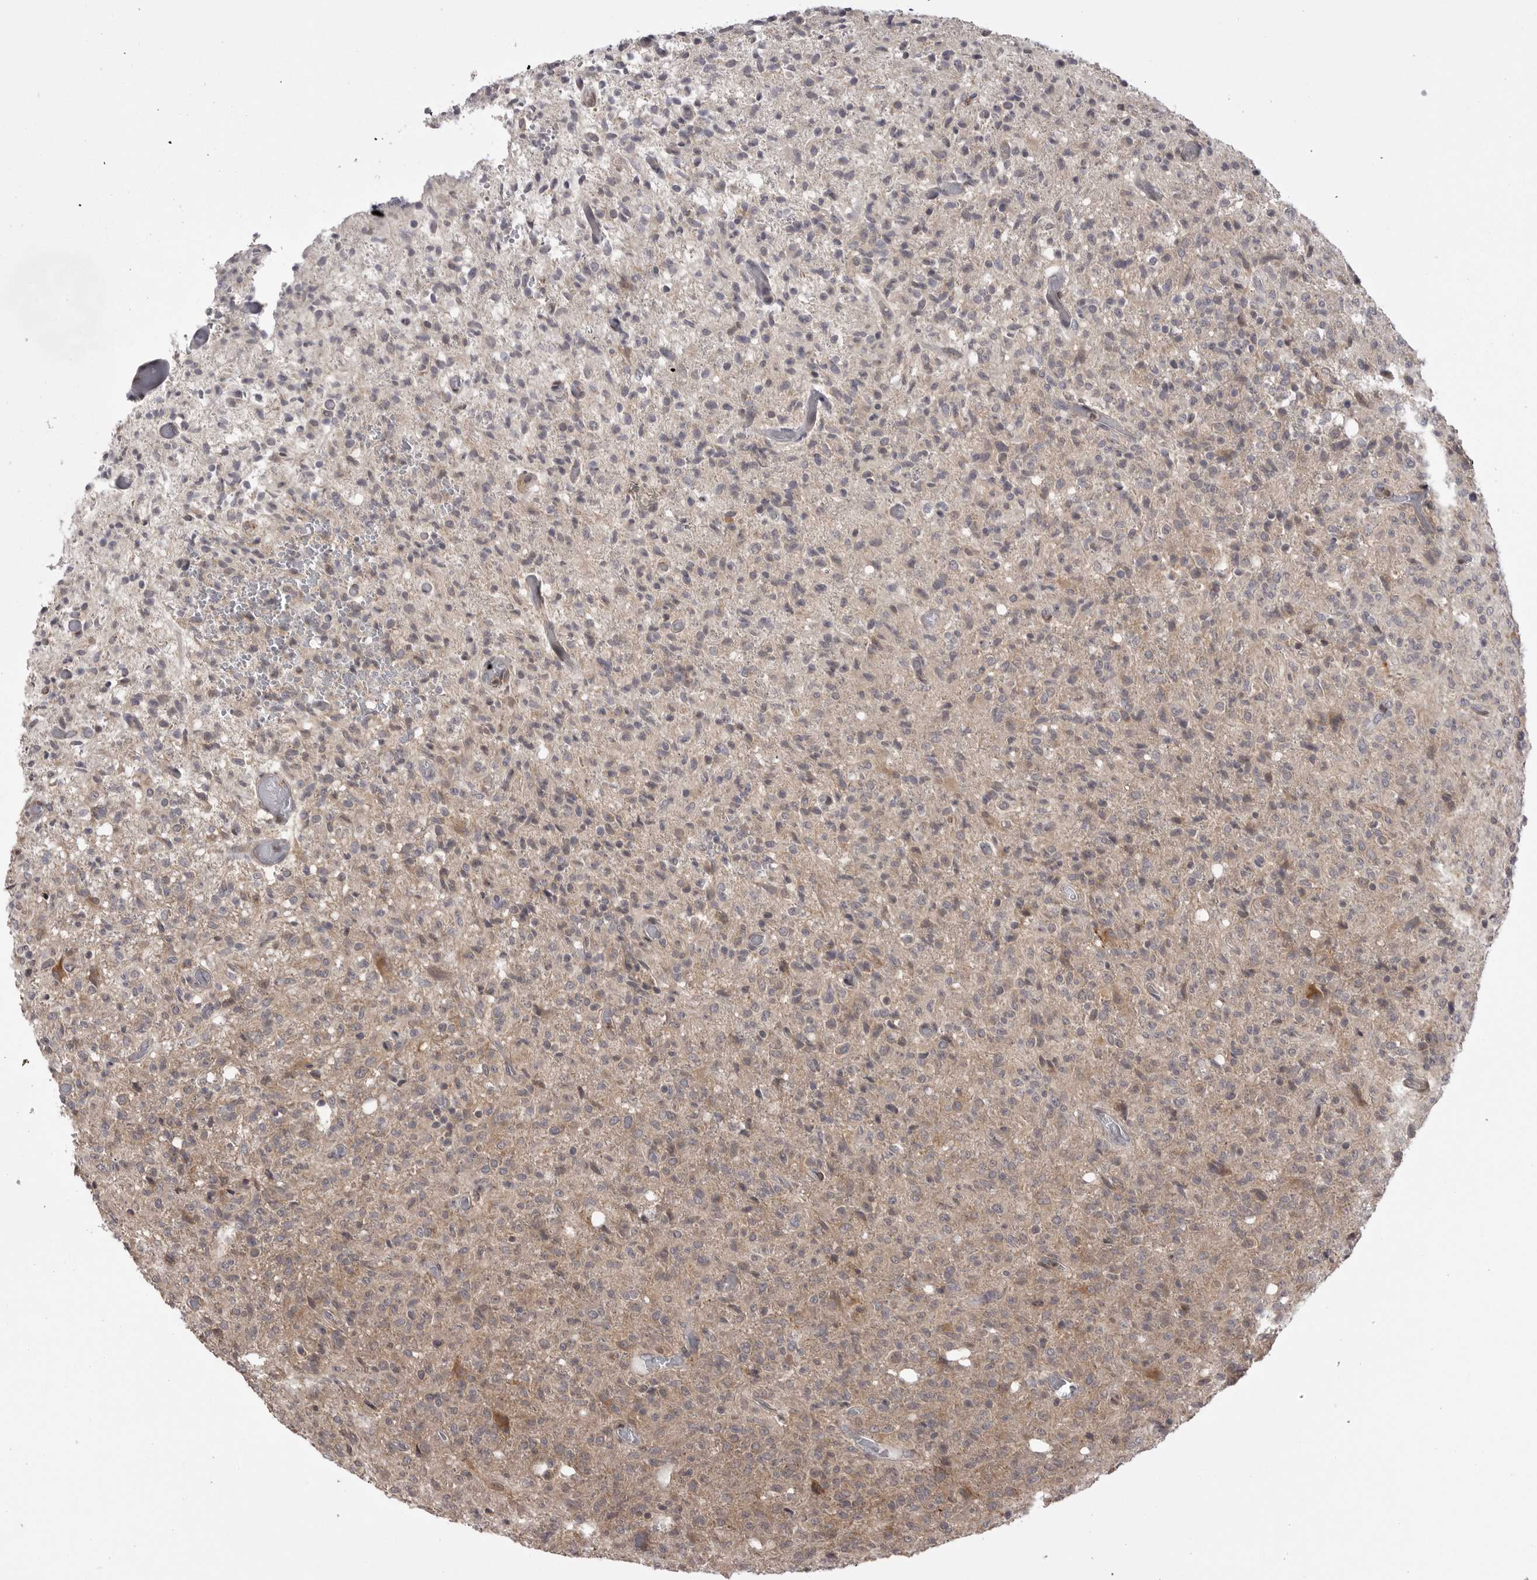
{"staining": {"intensity": "weak", "quantity": "<25%", "location": "cytoplasmic/membranous"}, "tissue": "glioma", "cell_type": "Tumor cells", "image_type": "cancer", "snomed": [{"axis": "morphology", "description": "Glioma, malignant, High grade"}, {"axis": "topography", "description": "Brain"}], "caption": "Tumor cells show no significant protein expression in high-grade glioma (malignant).", "gene": "PTK2B", "patient": {"sex": "female", "age": 57}}